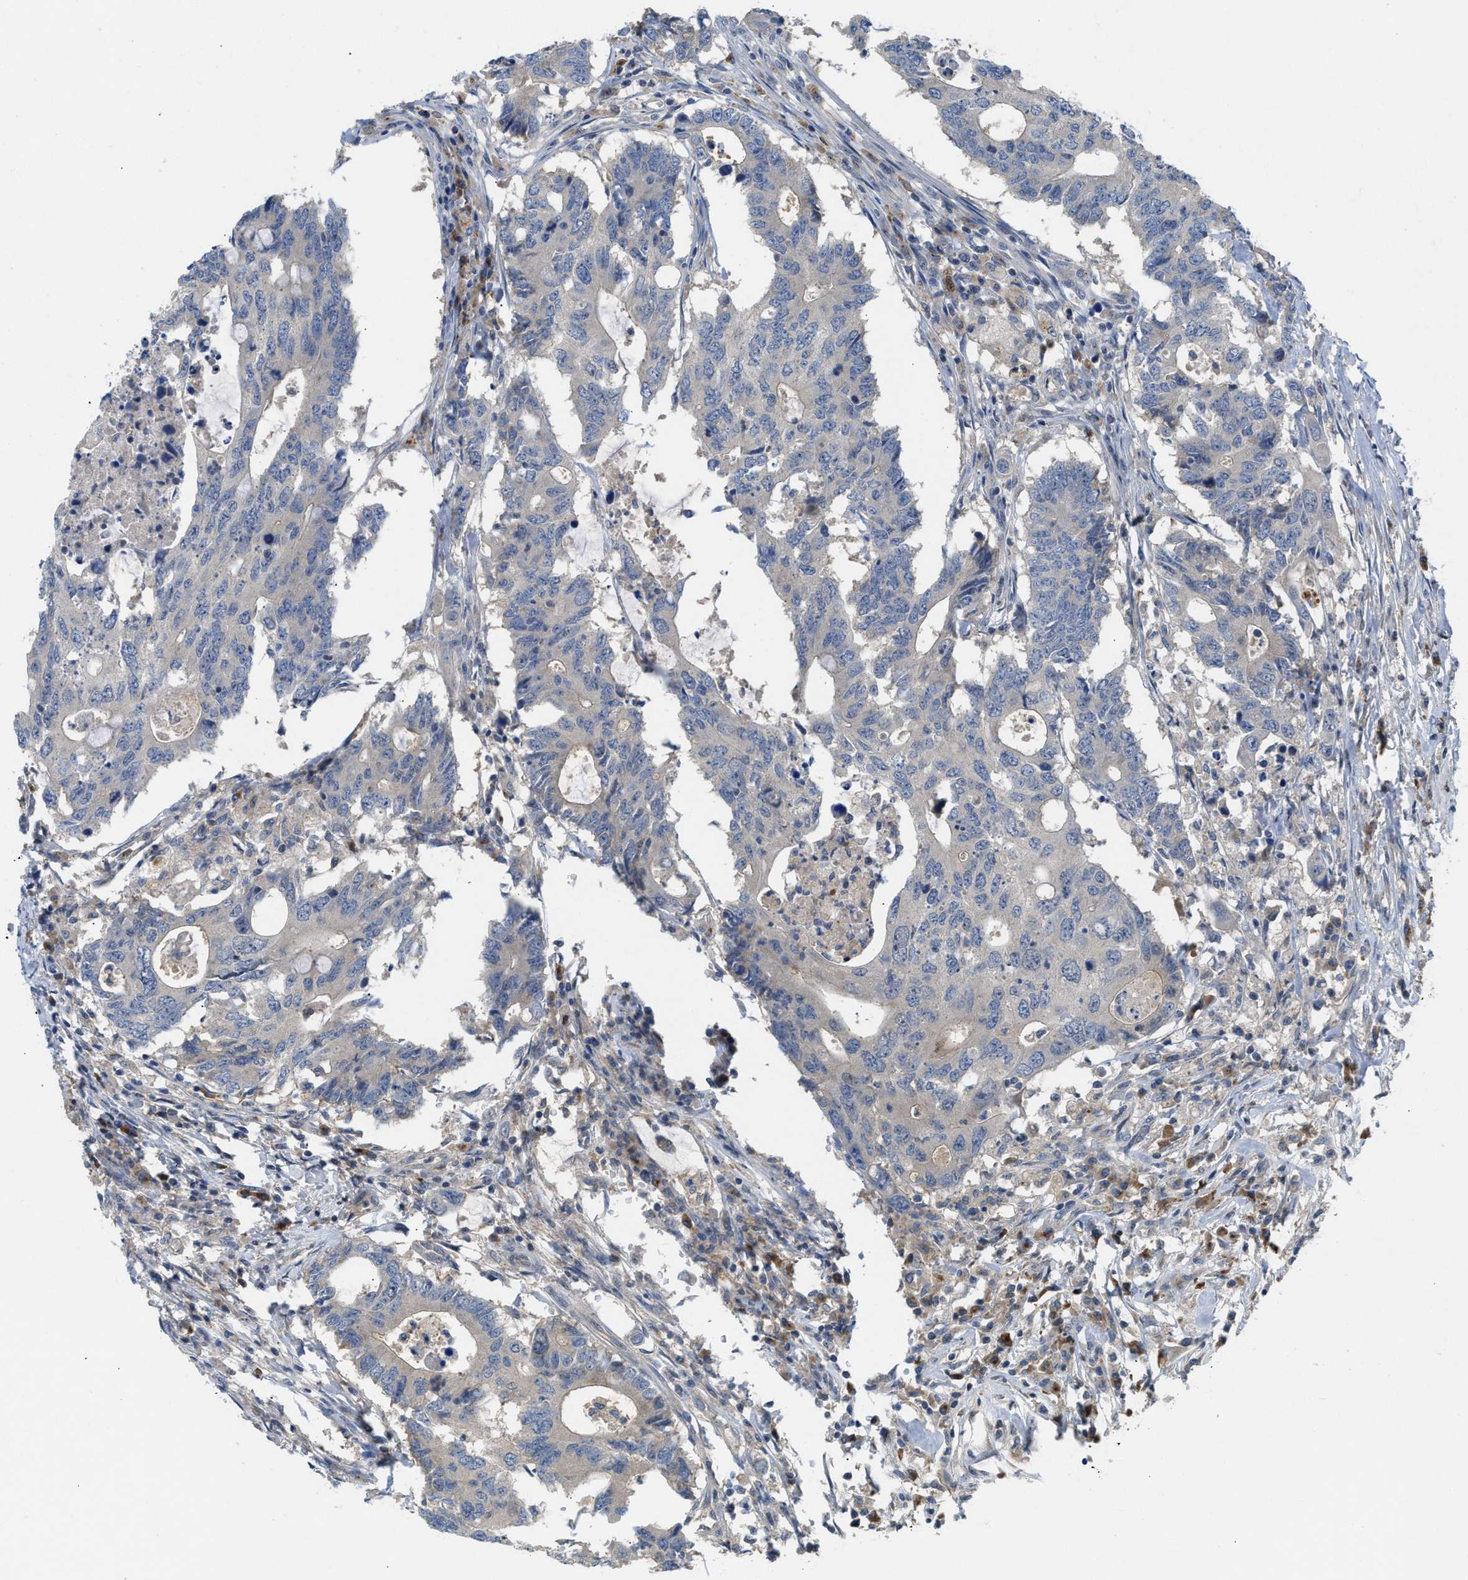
{"staining": {"intensity": "negative", "quantity": "none", "location": "none"}, "tissue": "colorectal cancer", "cell_type": "Tumor cells", "image_type": "cancer", "snomed": [{"axis": "morphology", "description": "Adenocarcinoma, NOS"}, {"axis": "topography", "description": "Colon"}], "caption": "IHC of colorectal cancer (adenocarcinoma) shows no positivity in tumor cells.", "gene": "ZNF251", "patient": {"sex": "male", "age": 71}}